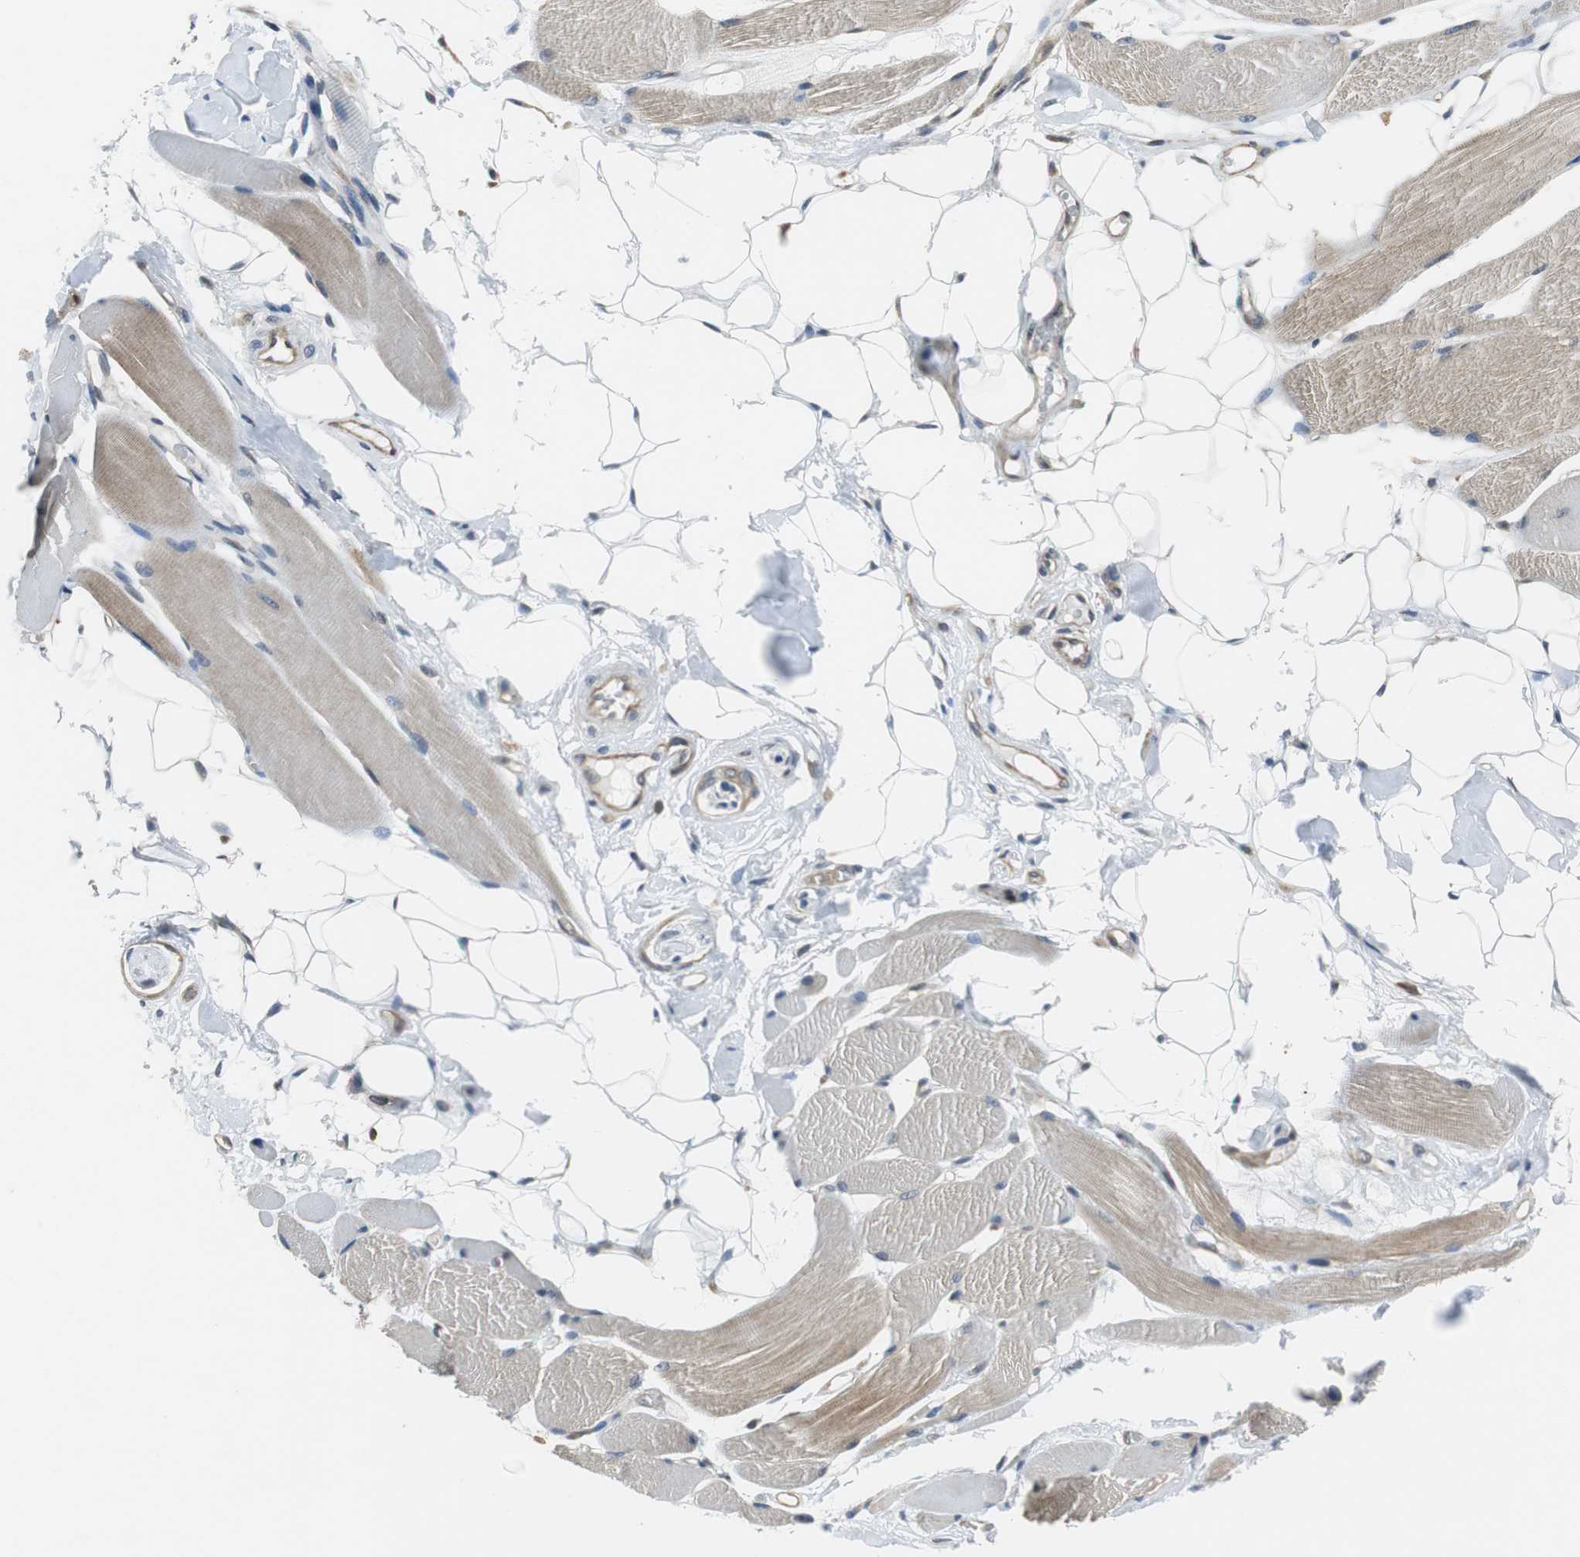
{"staining": {"intensity": "weak", "quantity": "25%-75%", "location": "cytoplasmic/membranous,nuclear"}, "tissue": "skeletal muscle", "cell_type": "Myocytes", "image_type": "normal", "snomed": [{"axis": "morphology", "description": "Normal tissue, NOS"}, {"axis": "topography", "description": "Skeletal muscle"}, {"axis": "topography", "description": "Peripheral nerve tissue"}], "caption": "A histopathology image of human skeletal muscle stained for a protein exhibits weak cytoplasmic/membranous,nuclear brown staining in myocytes. The staining is performed using DAB (3,3'-diaminobenzidine) brown chromogen to label protein expression. The nuclei are counter-stained blue using hematoxylin.", "gene": "ARPC3", "patient": {"sex": "female", "age": 84}}